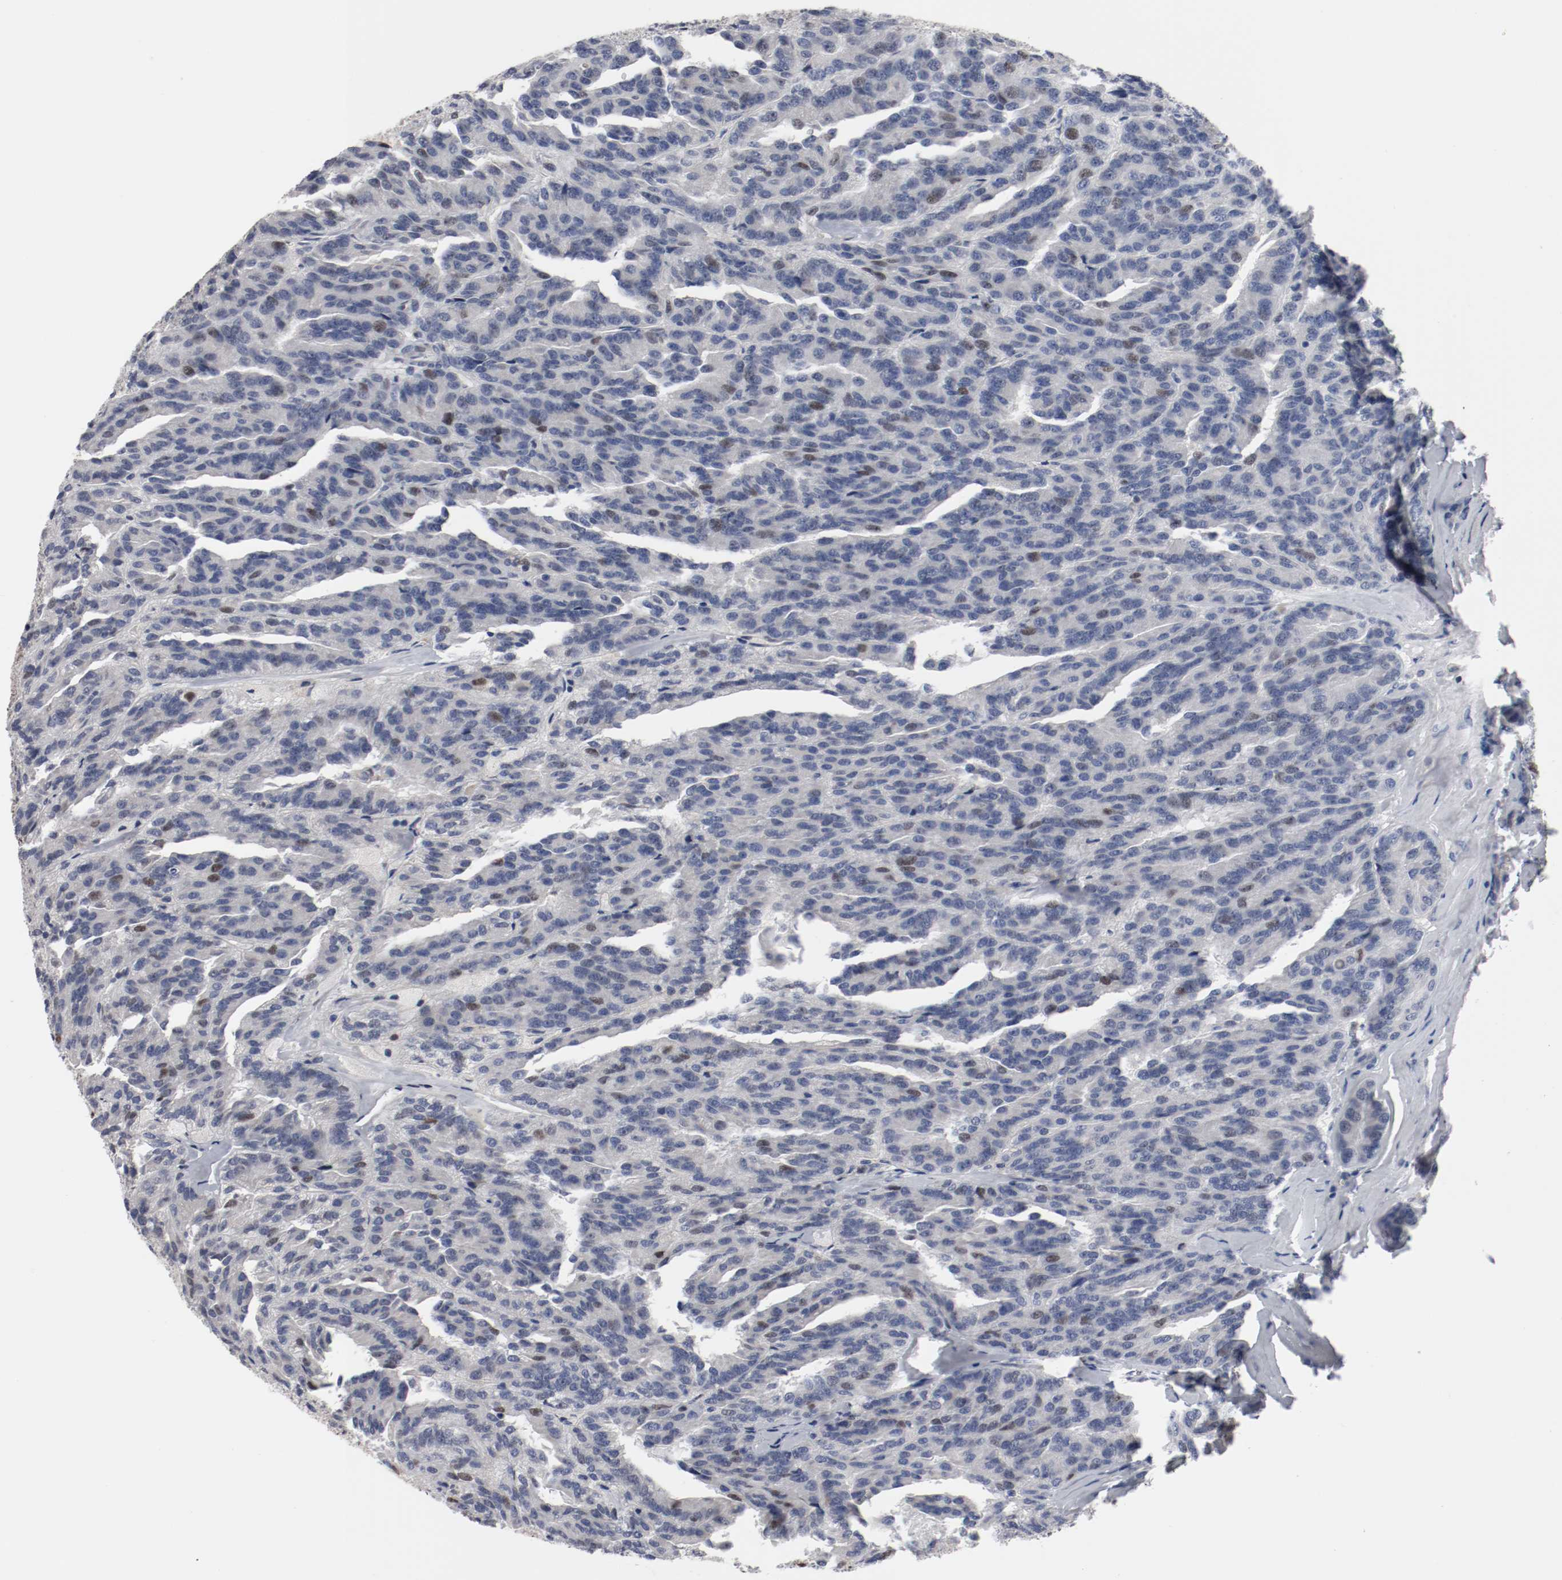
{"staining": {"intensity": "weak", "quantity": "<25%", "location": "nuclear"}, "tissue": "renal cancer", "cell_type": "Tumor cells", "image_type": "cancer", "snomed": [{"axis": "morphology", "description": "Adenocarcinoma, NOS"}, {"axis": "topography", "description": "Kidney"}], "caption": "A photomicrograph of renal cancer stained for a protein displays no brown staining in tumor cells.", "gene": "MCM6", "patient": {"sex": "male", "age": 46}}